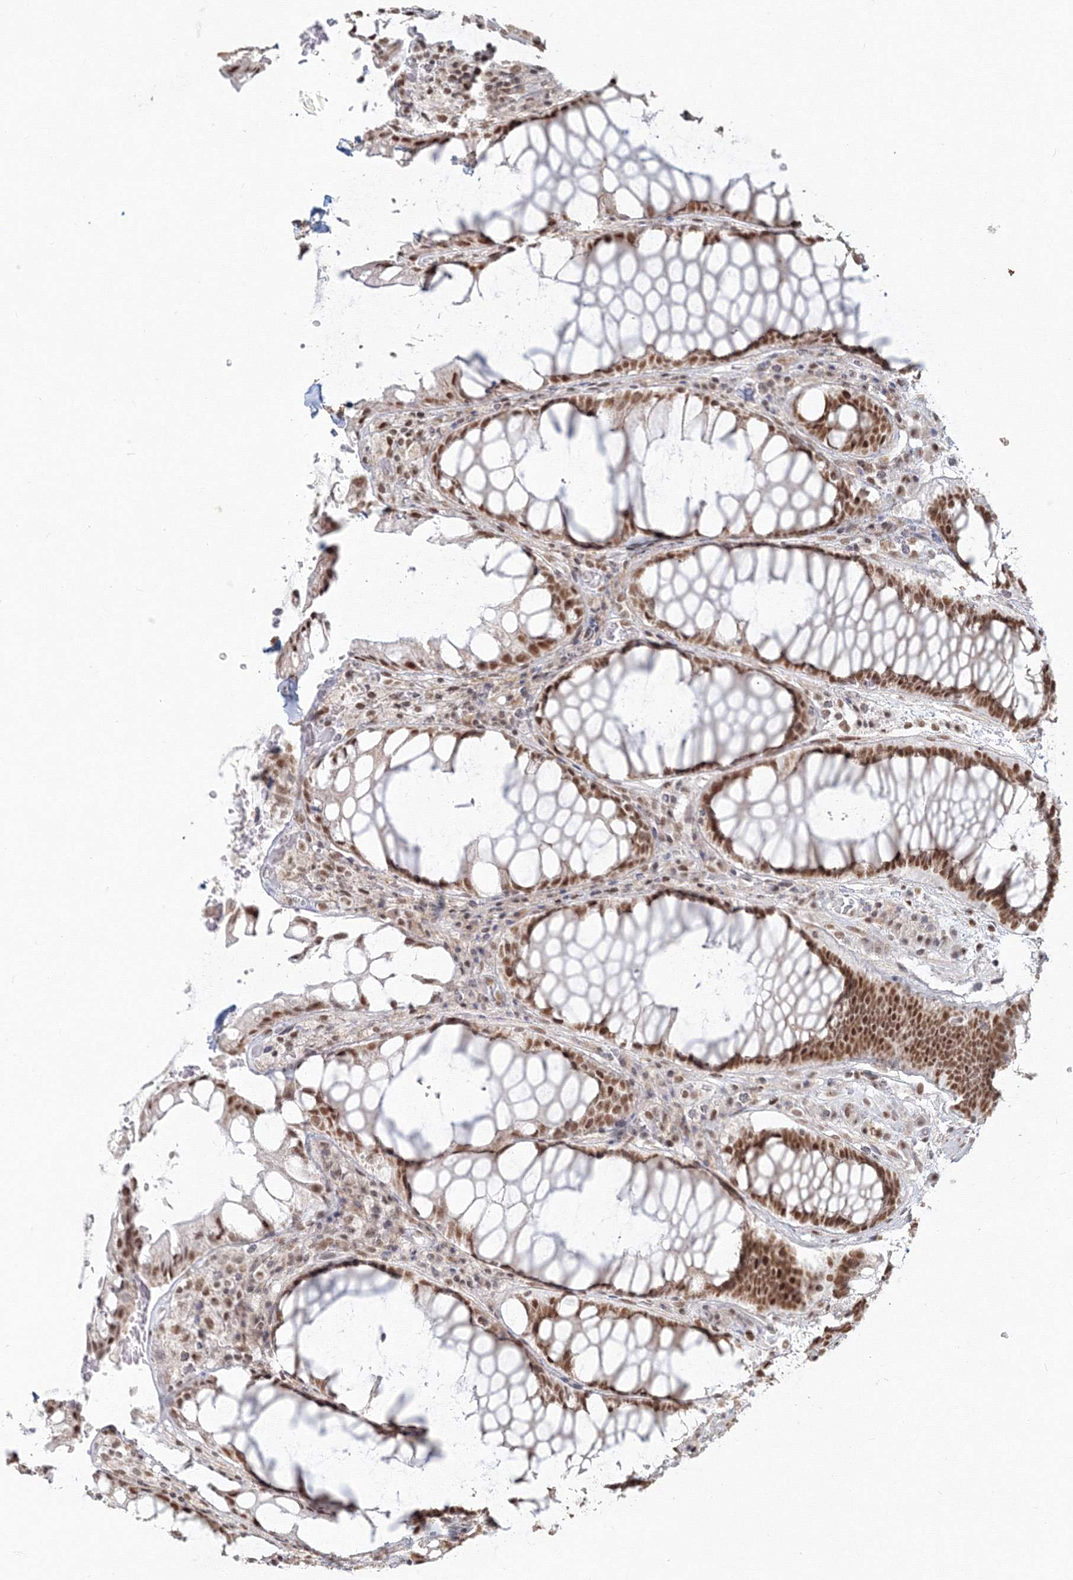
{"staining": {"intensity": "strong", "quantity": ">75%", "location": "nuclear"}, "tissue": "rectum", "cell_type": "Glandular cells", "image_type": "normal", "snomed": [{"axis": "morphology", "description": "Normal tissue, NOS"}, {"axis": "topography", "description": "Rectum"}], "caption": "Rectum stained with immunohistochemistry (IHC) shows strong nuclear expression in about >75% of glandular cells.", "gene": "PPP4R2", "patient": {"sex": "male", "age": 64}}